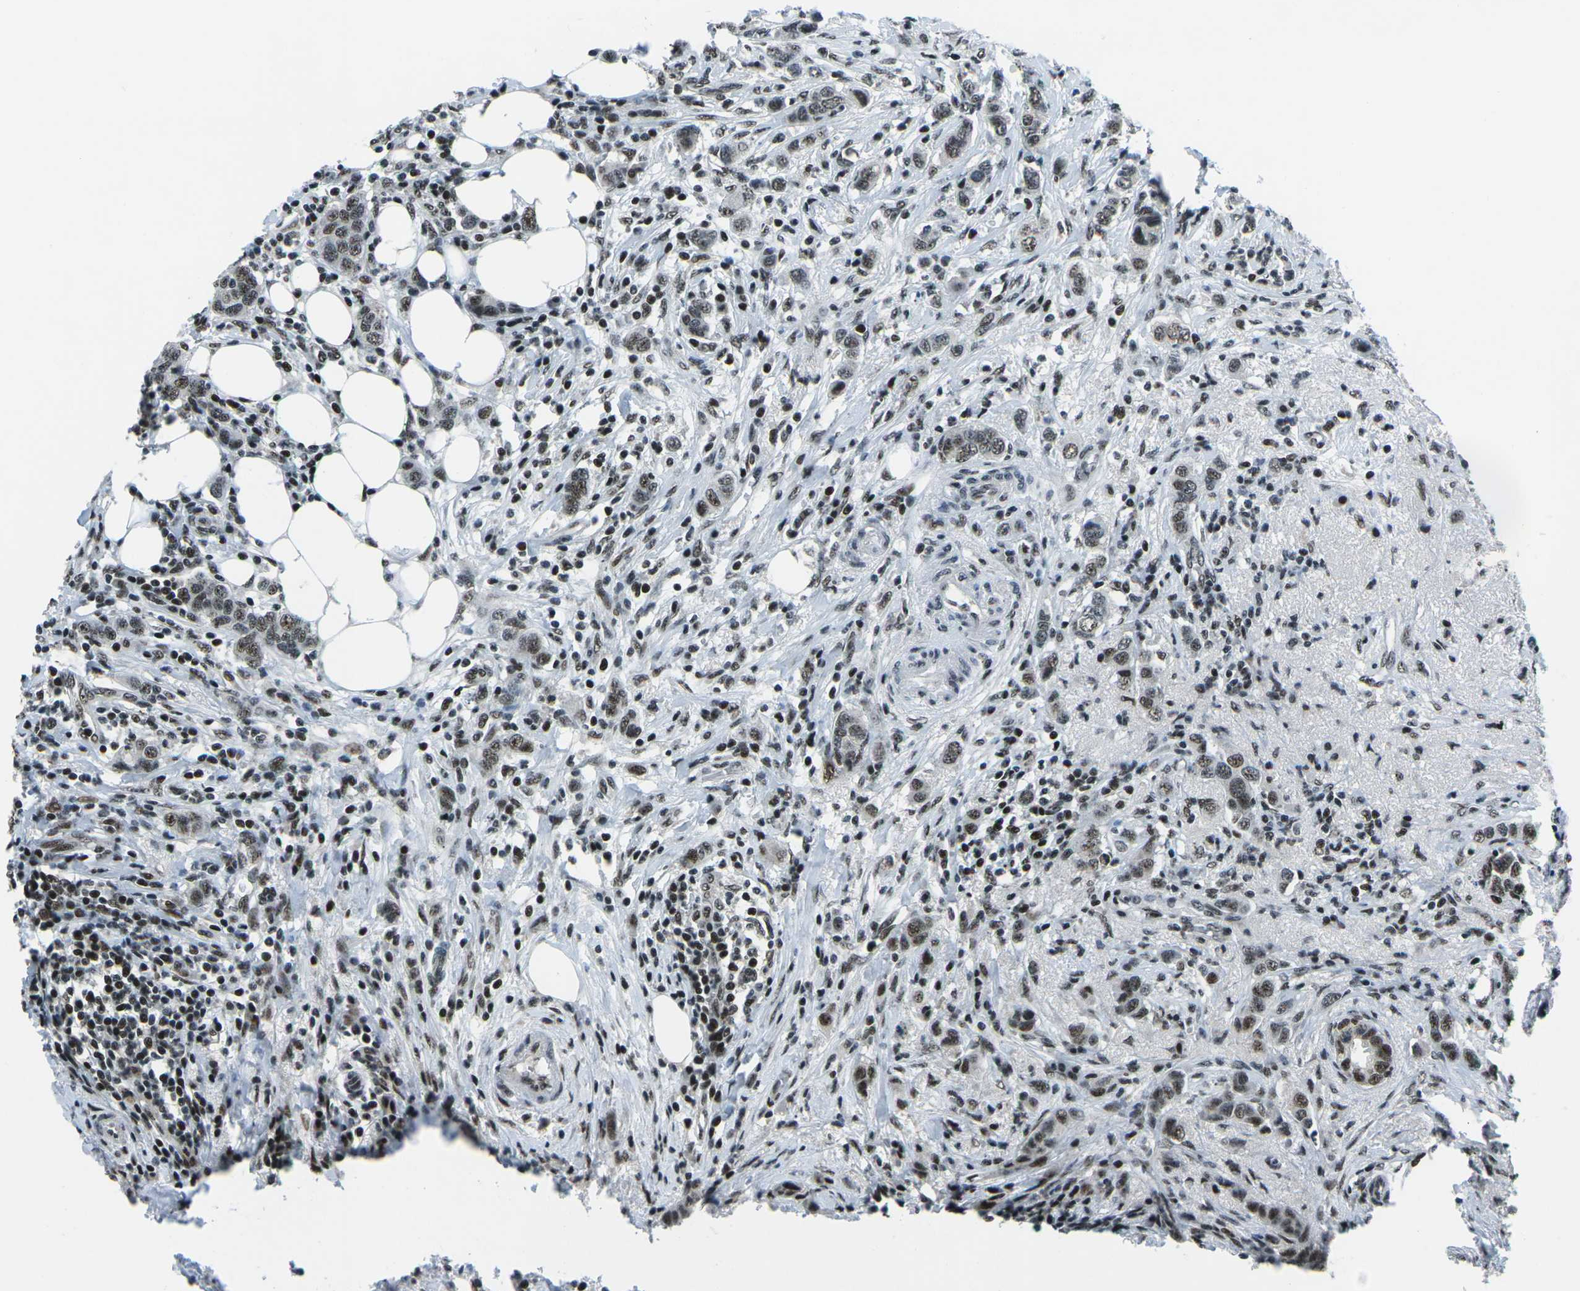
{"staining": {"intensity": "moderate", "quantity": ">75%", "location": "nuclear"}, "tissue": "breast cancer", "cell_type": "Tumor cells", "image_type": "cancer", "snomed": [{"axis": "morphology", "description": "Duct carcinoma"}, {"axis": "topography", "description": "Breast"}], "caption": "Human breast infiltrating ductal carcinoma stained for a protein (brown) exhibits moderate nuclear positive staining in about >75% of tumor cells.", "gene": "RBL2", "patient": {"sex": "female", "age": 50}}